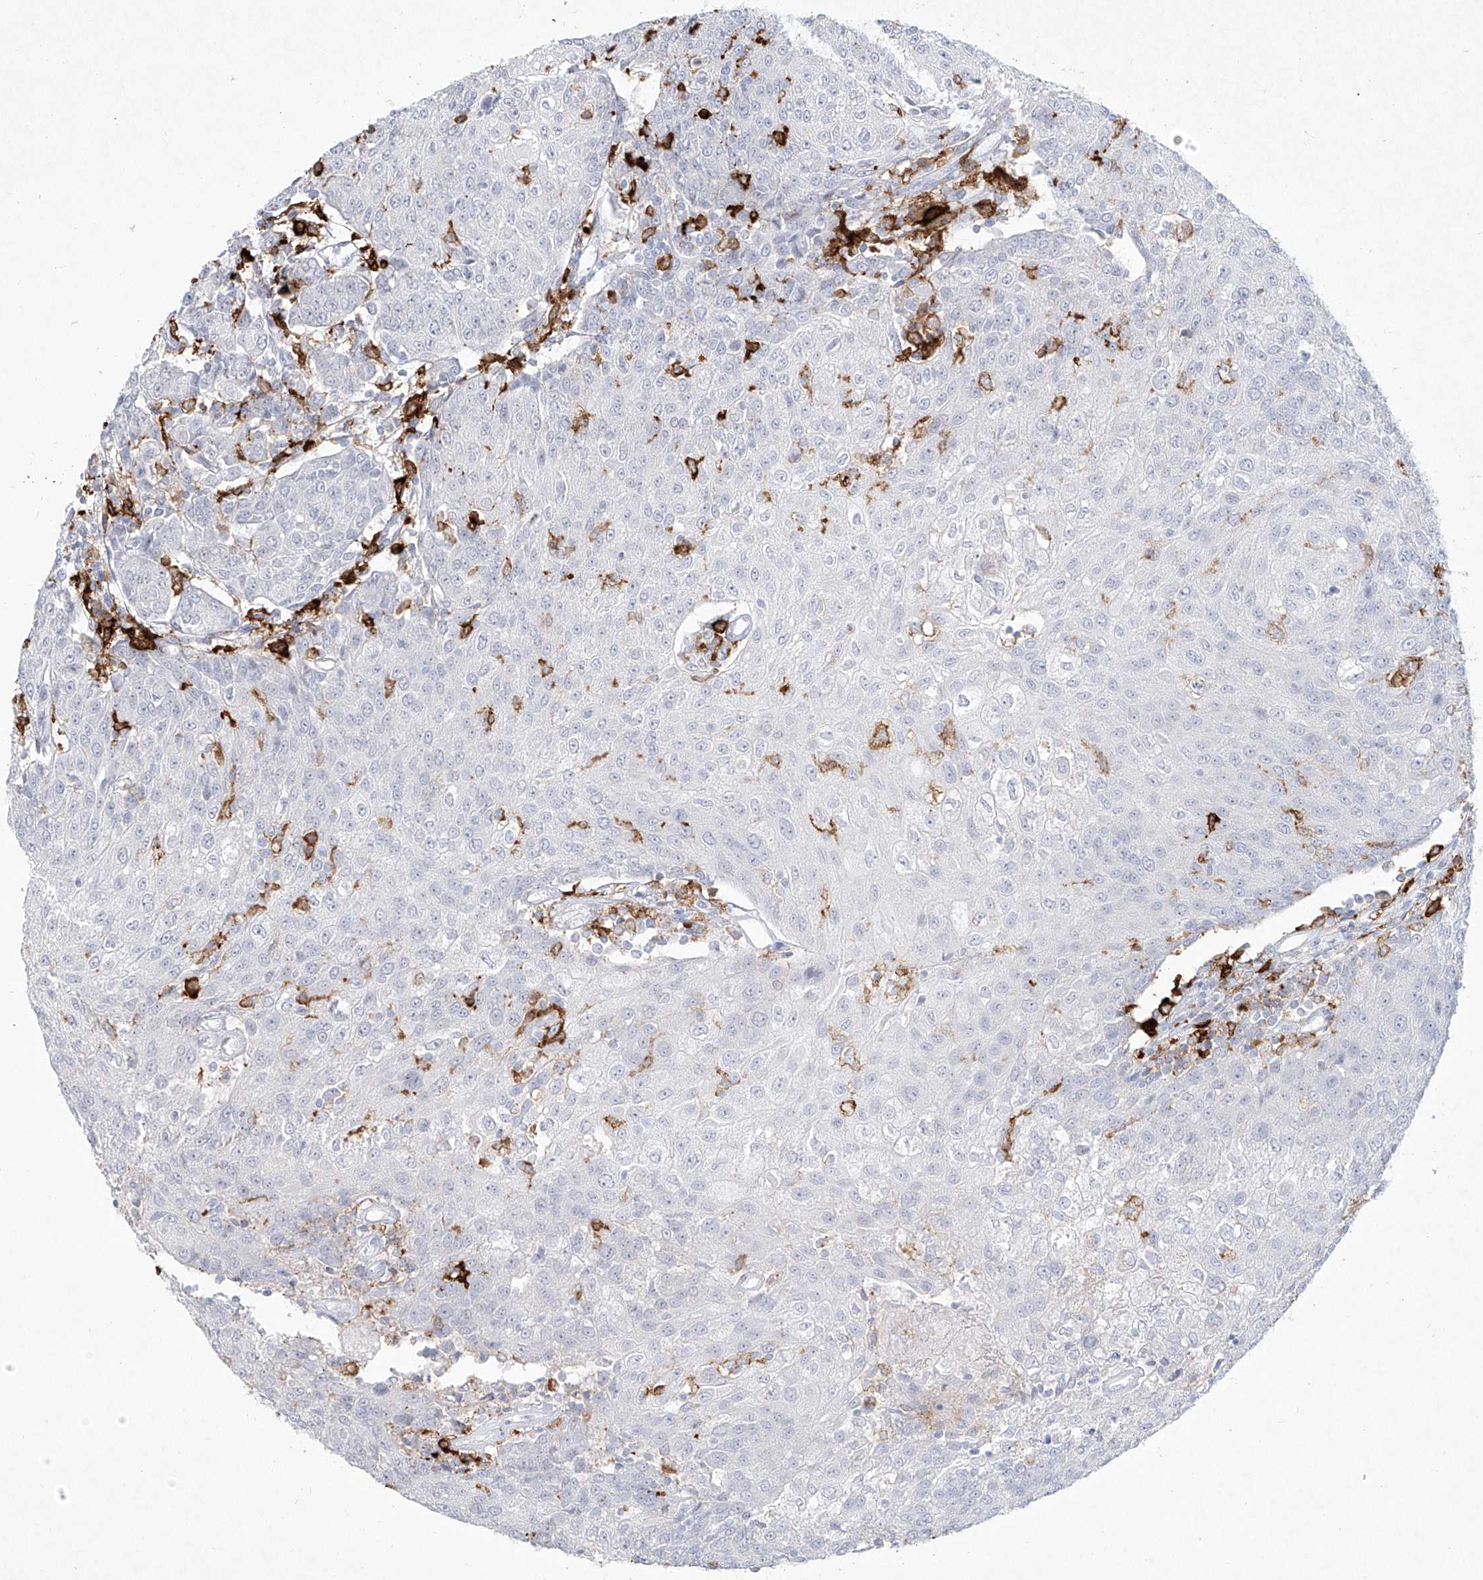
{"staining": {"intensity": "negative", "quantity": "none", "location": "none"}, "tissue": "urothelial cancer", "cell_type": "Tumor cells", "image_type": "cancer", "snomed": [{"axis": "morphology", "description": "Urothelial carcinoma, High grade"}, {"axis": "topography", "description": "Urinary bladder"}], "caption": "IHC of human urothelial cancer shows no positivity in tumor cells.", "gene": "CD209", "patient": {"sex": "female", "age": 85}}